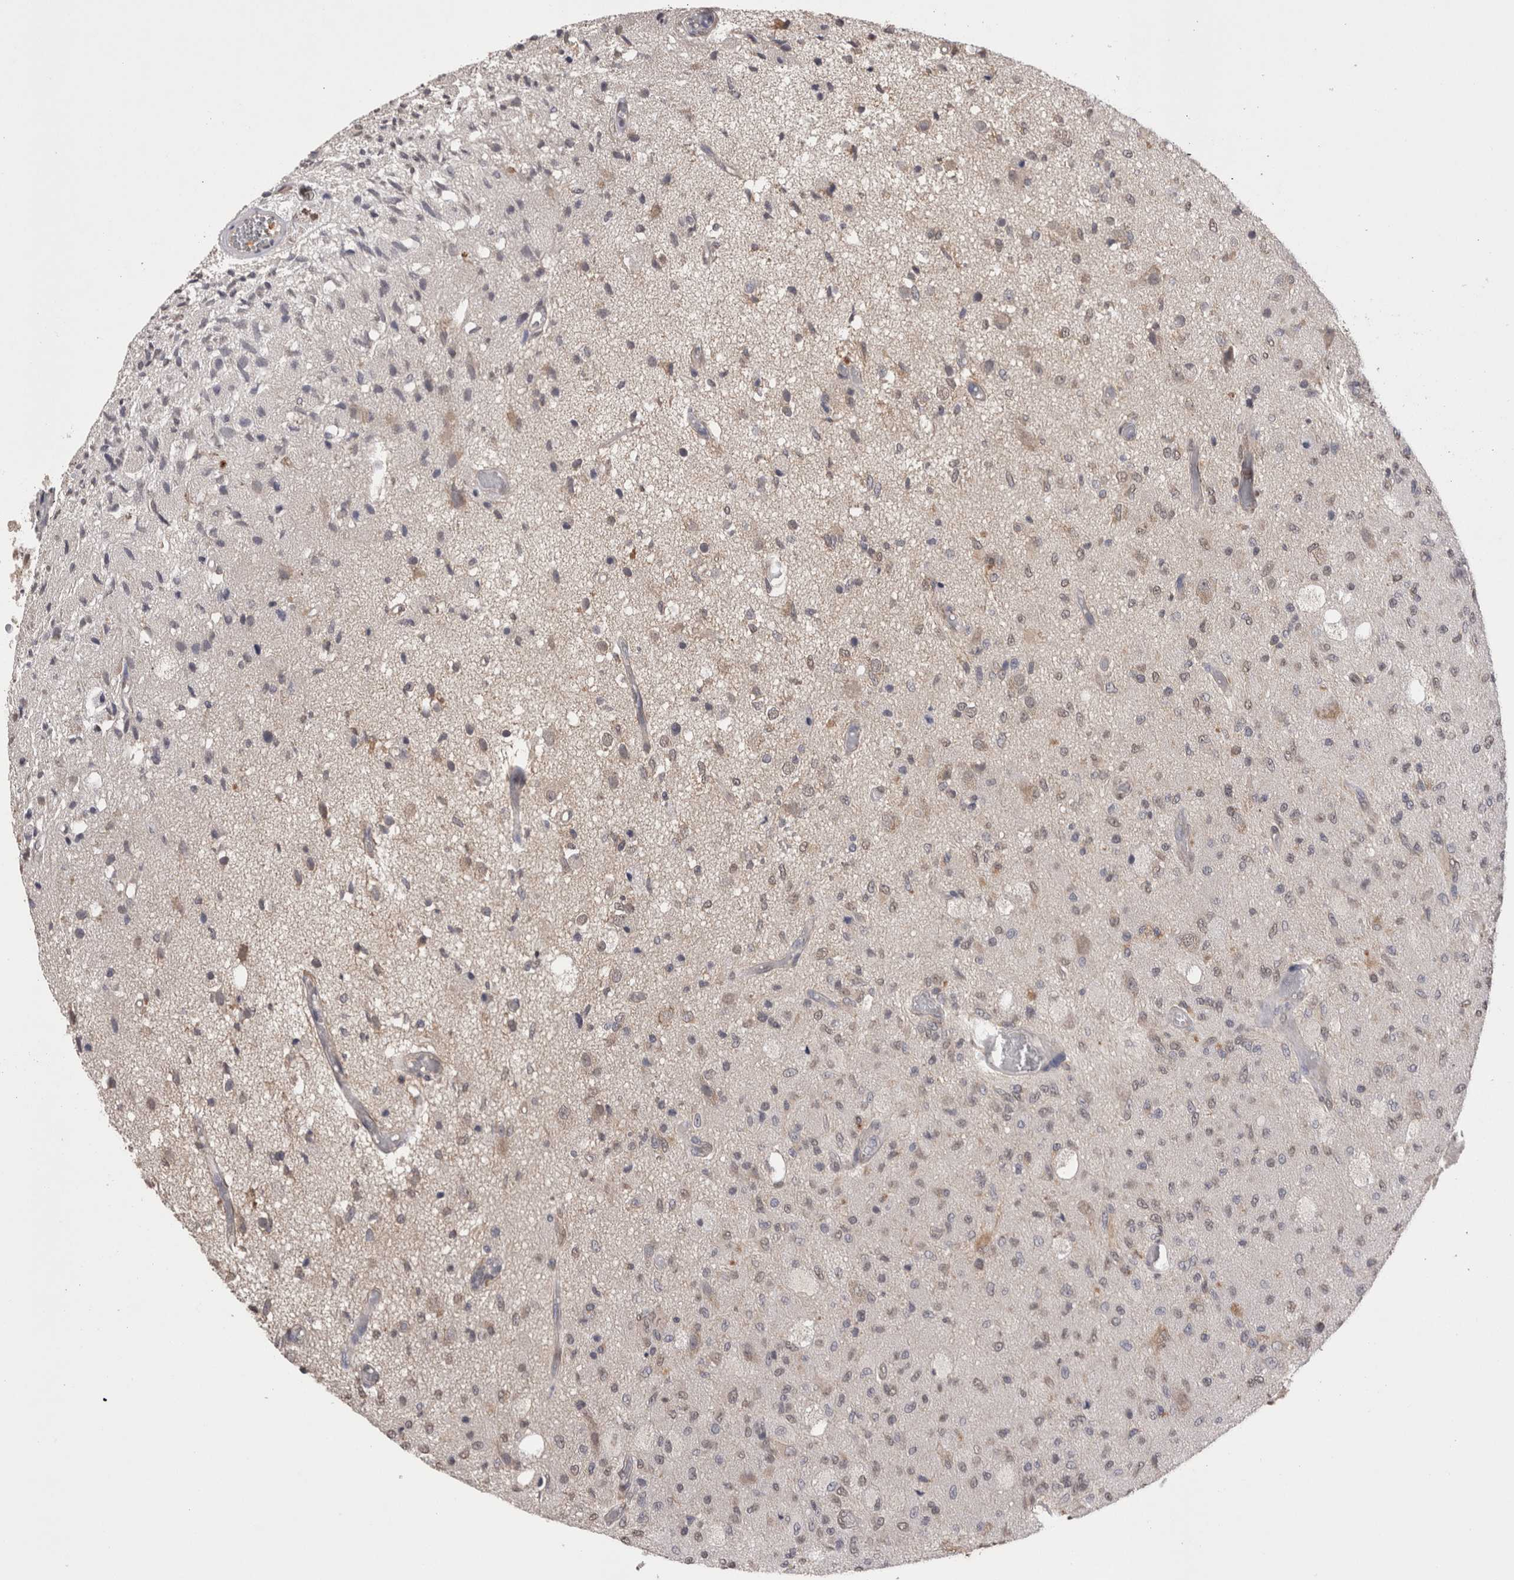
{"staining": {"intensity": "negative", "quantity": "none", "location": "none"}, "tissue": "glioma", "cell_type": "Tumor cells", "image_type": "cancer", "snomed": [{"axis": "morphology", "description": "Normal tissue, NOS"}, {"axis": "morphology", "description": "Glioma, malignant, High grade"}, {"axis": "topography", "description": "Cerebral cortex"}], "caption": "Image shows no protein expression in tumor cells of high-grade glioma (malignant) tissue.", "gene": "GRK5", "patient": {"sex": "male", "age": 77}}